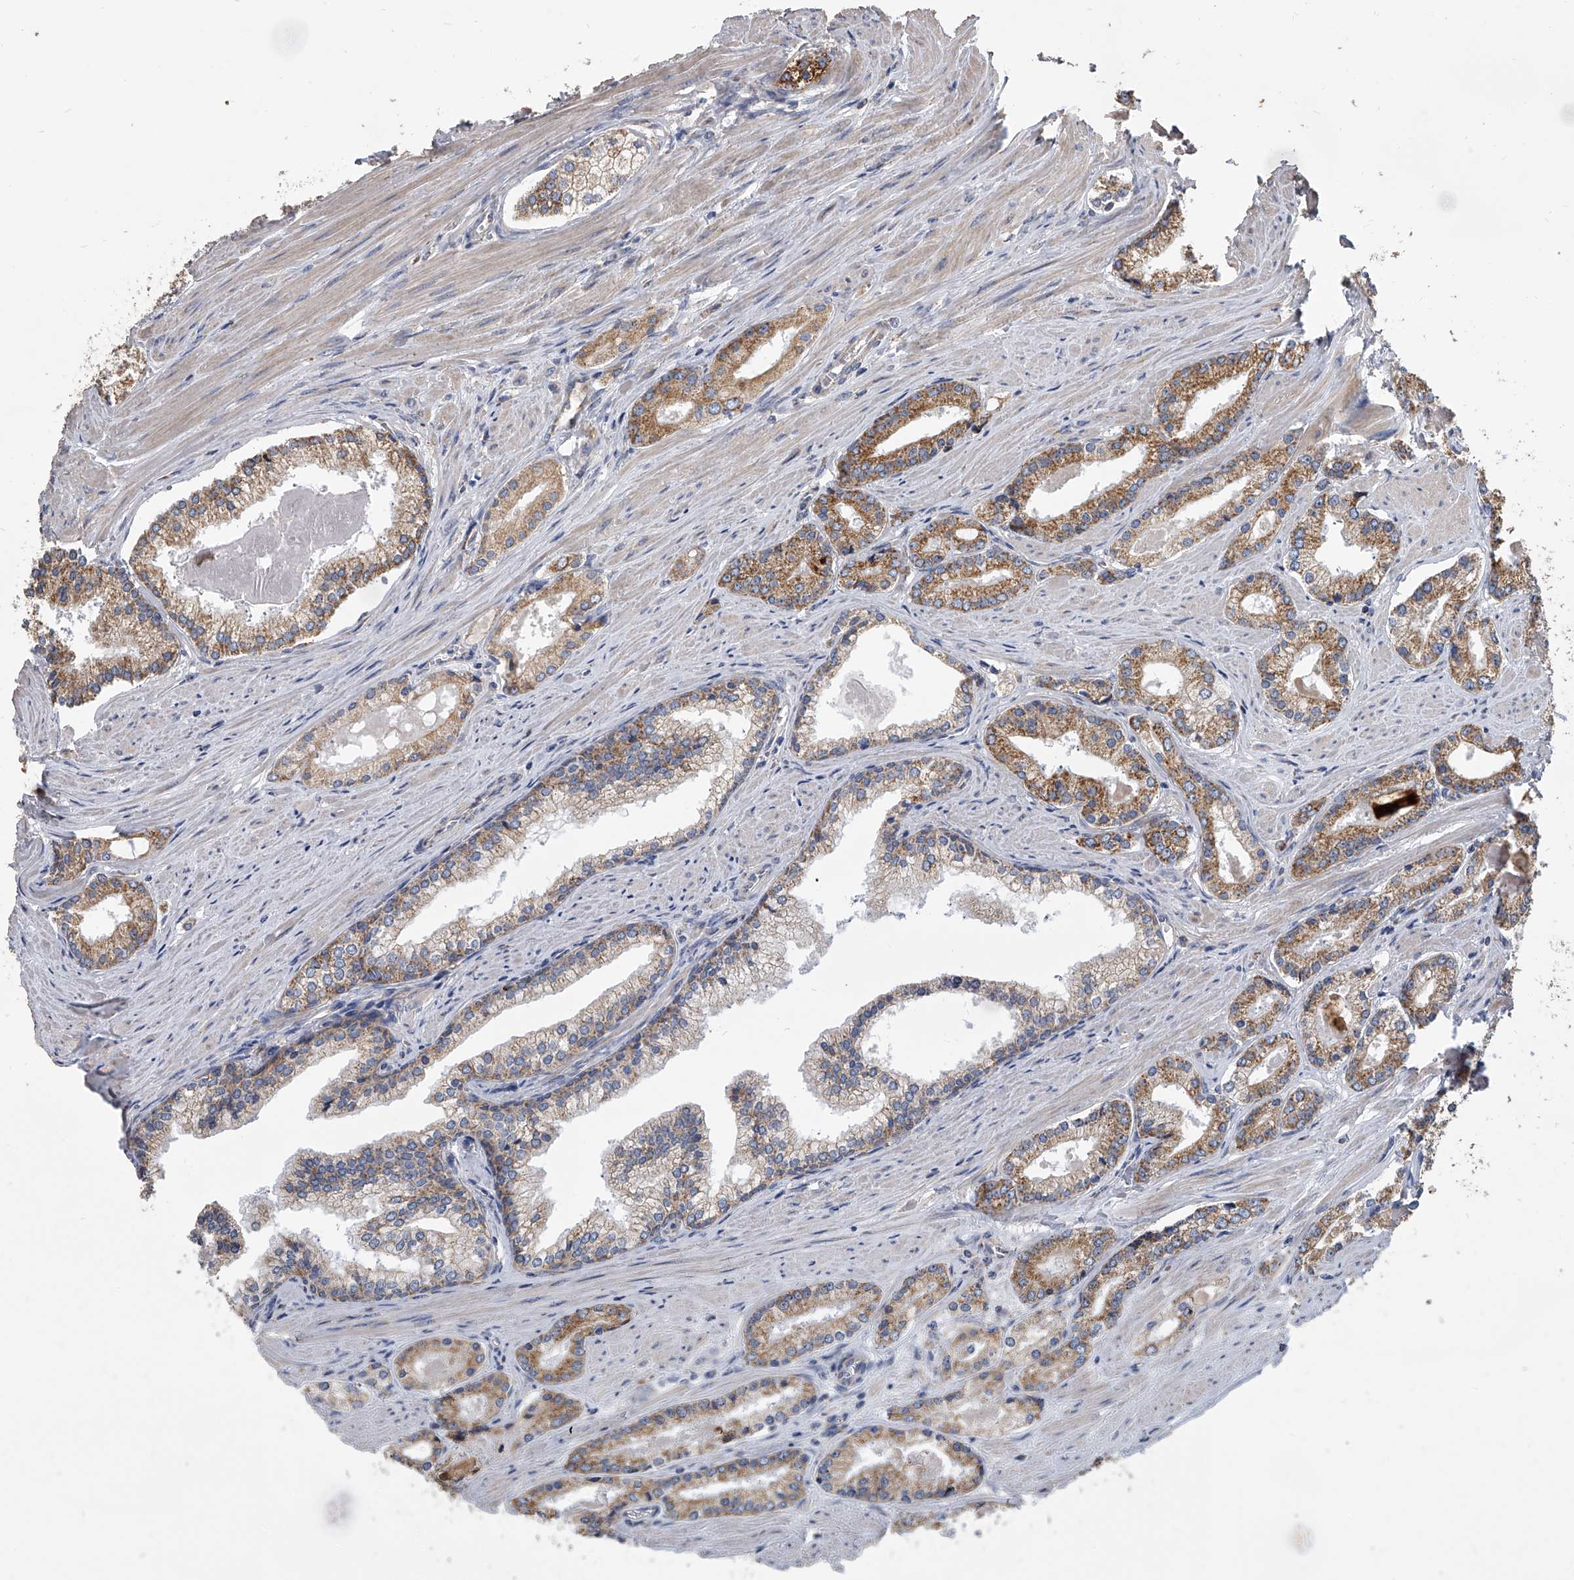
{"staining": {"intensity": "moderate", "quantity": ">75%", "location": "cytoplasmic/membranous"}, "tissue": "prostate cancer", "cell_type": "Tumor cells", "image_type": "cancer", "snomed": [{"axis": "morphology", "description": "Adenocarcinoma, Low grade"}, {"axis": "topography", "description": "Prostate"}], "caption": "Immunohistochemical staining of human prostate cancer (low-grade adenocarcinoma) exhibits moderate cytoplasmic/membranous protein positivity in approximately >75% of tumor cells.", "gene": "MRPL28", "patient": {"sex": "male", "age": 54}}